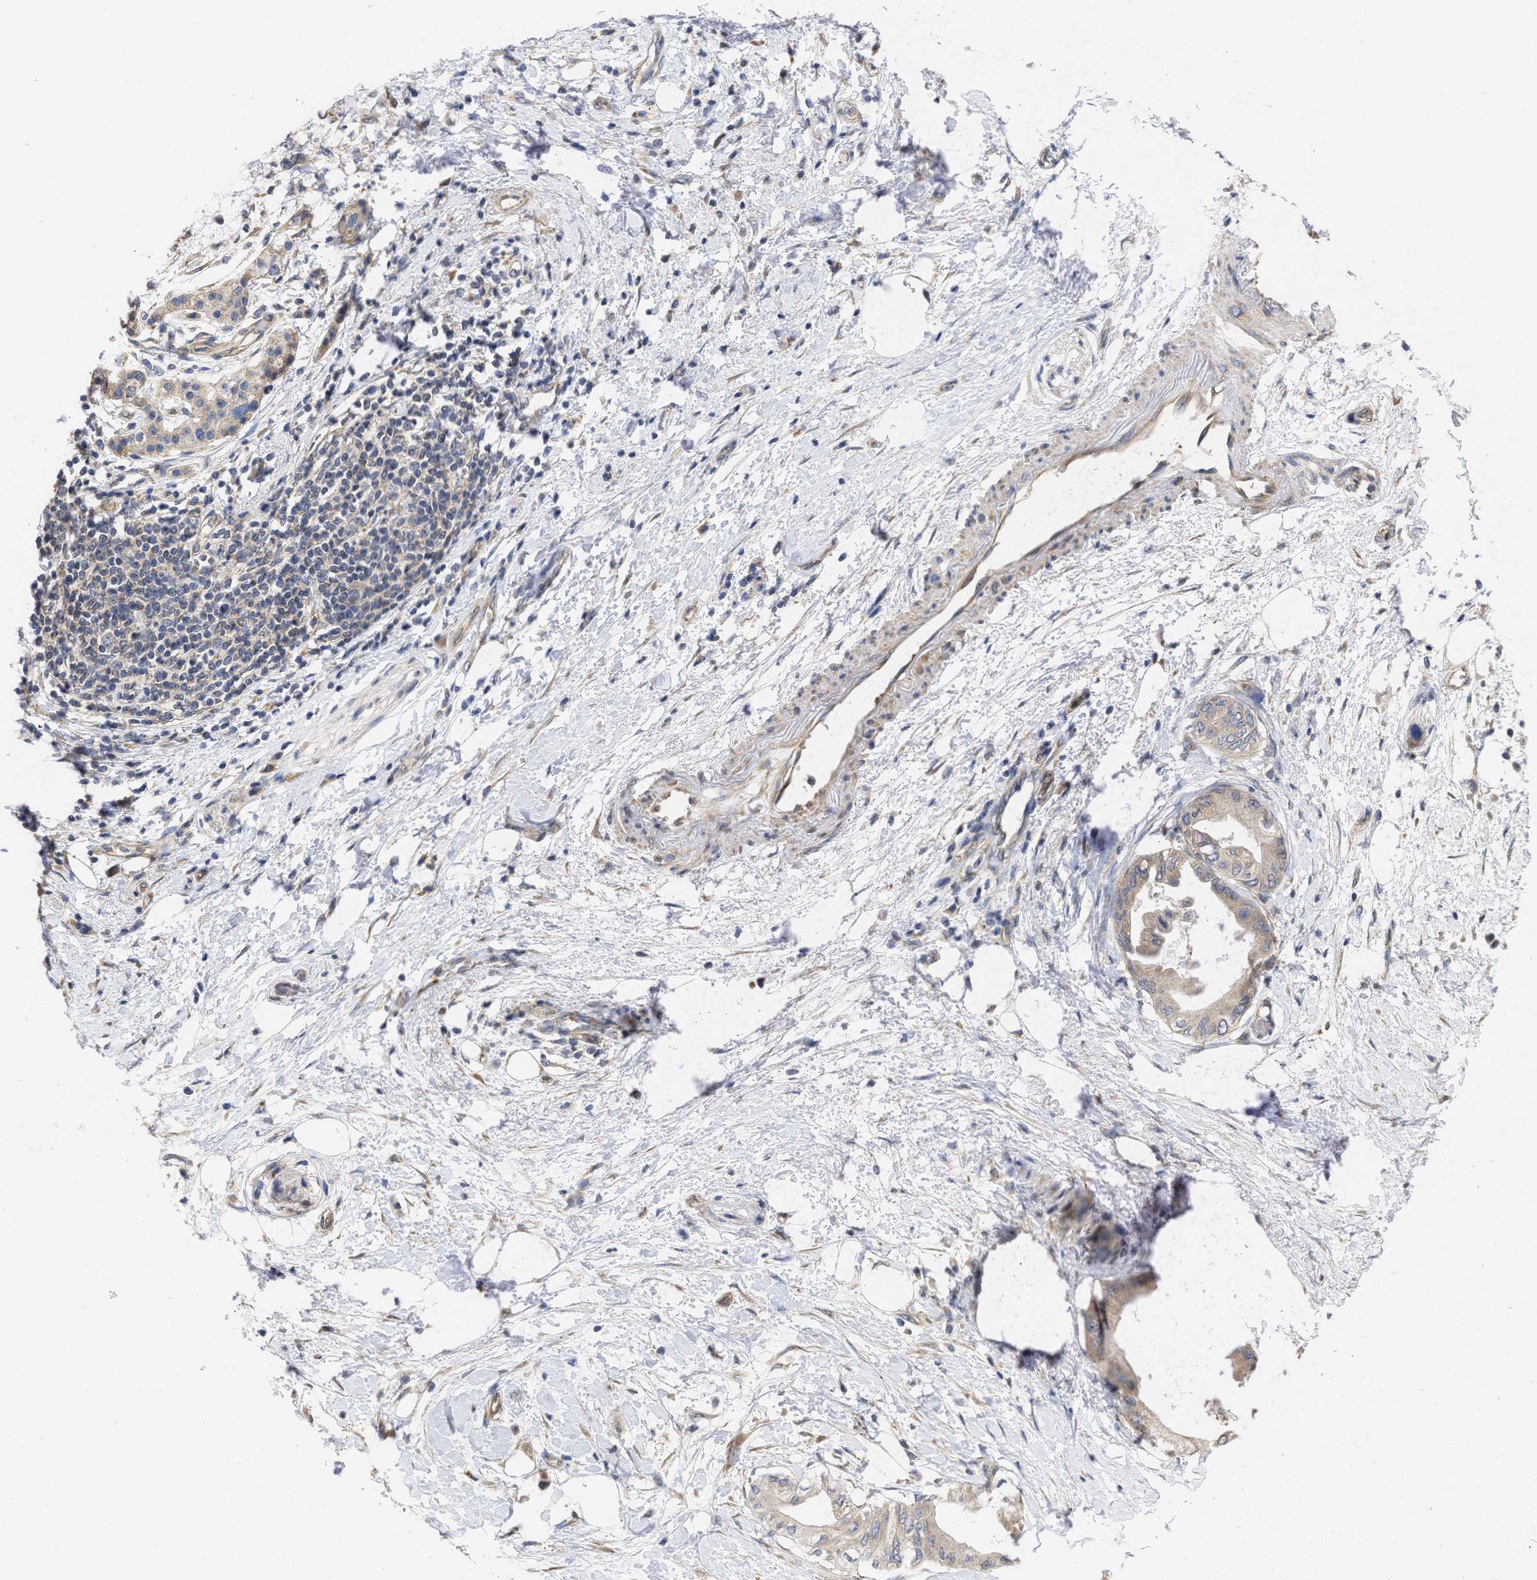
{"staining": {"intensity": "weak", "quantity": ">75%", "location": "cytoplasmic/membranous"}, "tissue": "pancreatic cancer", "cell_type": "Tumor cells", "image_type": "cancer", "snomed": [{"axis": "morphology", "description": "Normal tissue, NOS"}, {"axis": "morphology", "description": "Adenocarcinoma, NOS"}, {"axis": "topography", "description": "Pancreas"}, {"axis": "topography", "description": "Duodenum"}], "caption": "Tumor cells show weak cytoplasmic/membranous positivity in about >75% of cells in pancreatic cancer (adenocarcinoma). Immunohistochemistry stains the protein in brown and the nuclei are stained blue.", "gene": "MAP2K3", "patient": {"sex": "female", "age": 60}}